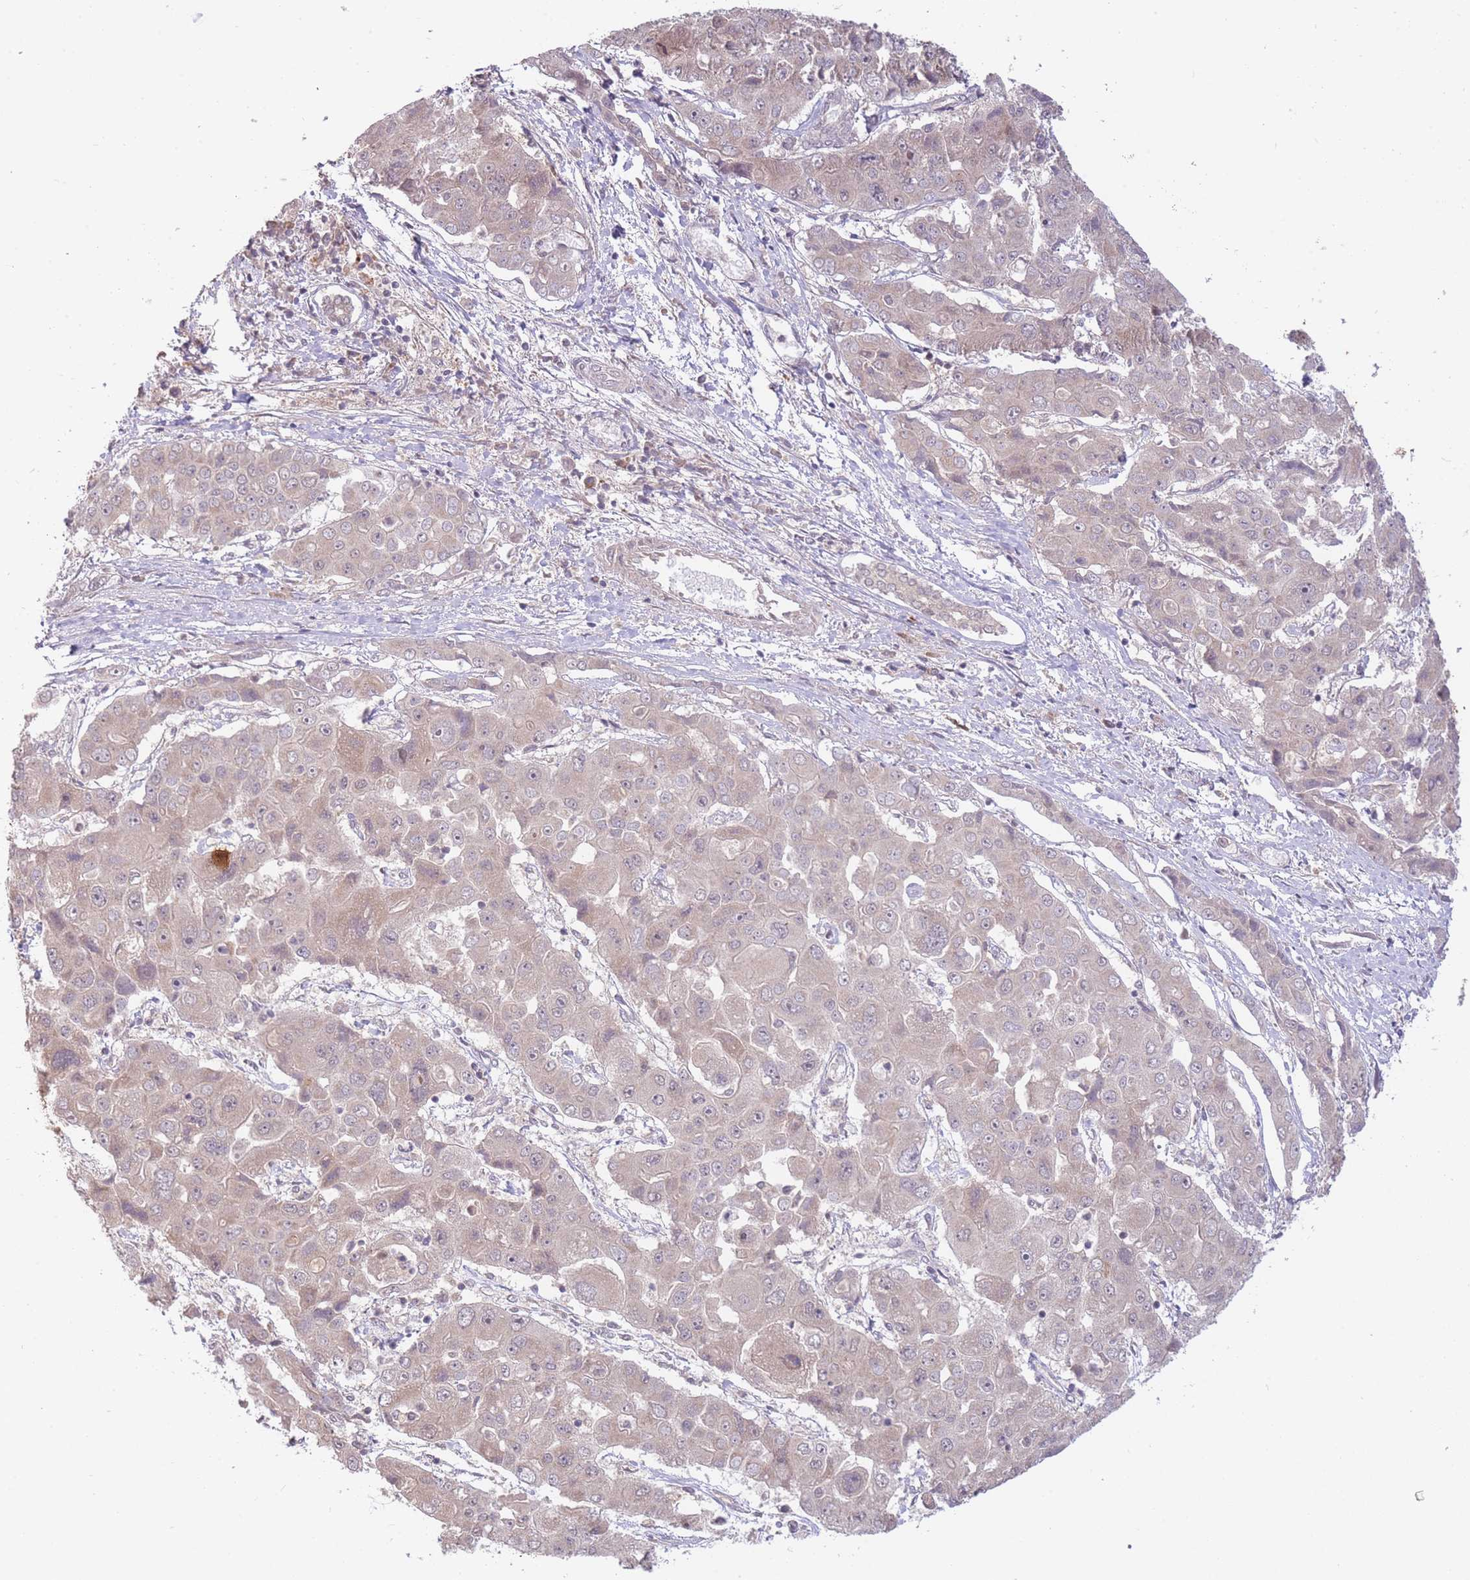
{"staining": {"intensity": "weak", "quantity": "25%-75%", "location": "cytoplasmic/membranous"}, "tissue": "liver cancer", "cell_type": "Tumor cells", "image_type": "cancer", "snomed": [{"axis": "morphology", "description": "Cholangiocarcinoma"}, {"axis": "topography", "description": "Liver"}], "caption": "High-power microscopy captured an immunohistochemistry micrograph of liver cholangiocarcinoma, revealing weak cytoplasmic/membranous staining in approximately 25%-75% of tumor cells. Using DAB (3,3'-diaminobenzidine) (brown) and hematoxylin (blue) stains, captured at high magnification using brightfield microscopy.", "gene": "SMC6", "patient": {"sex": "male", "age": 67}}